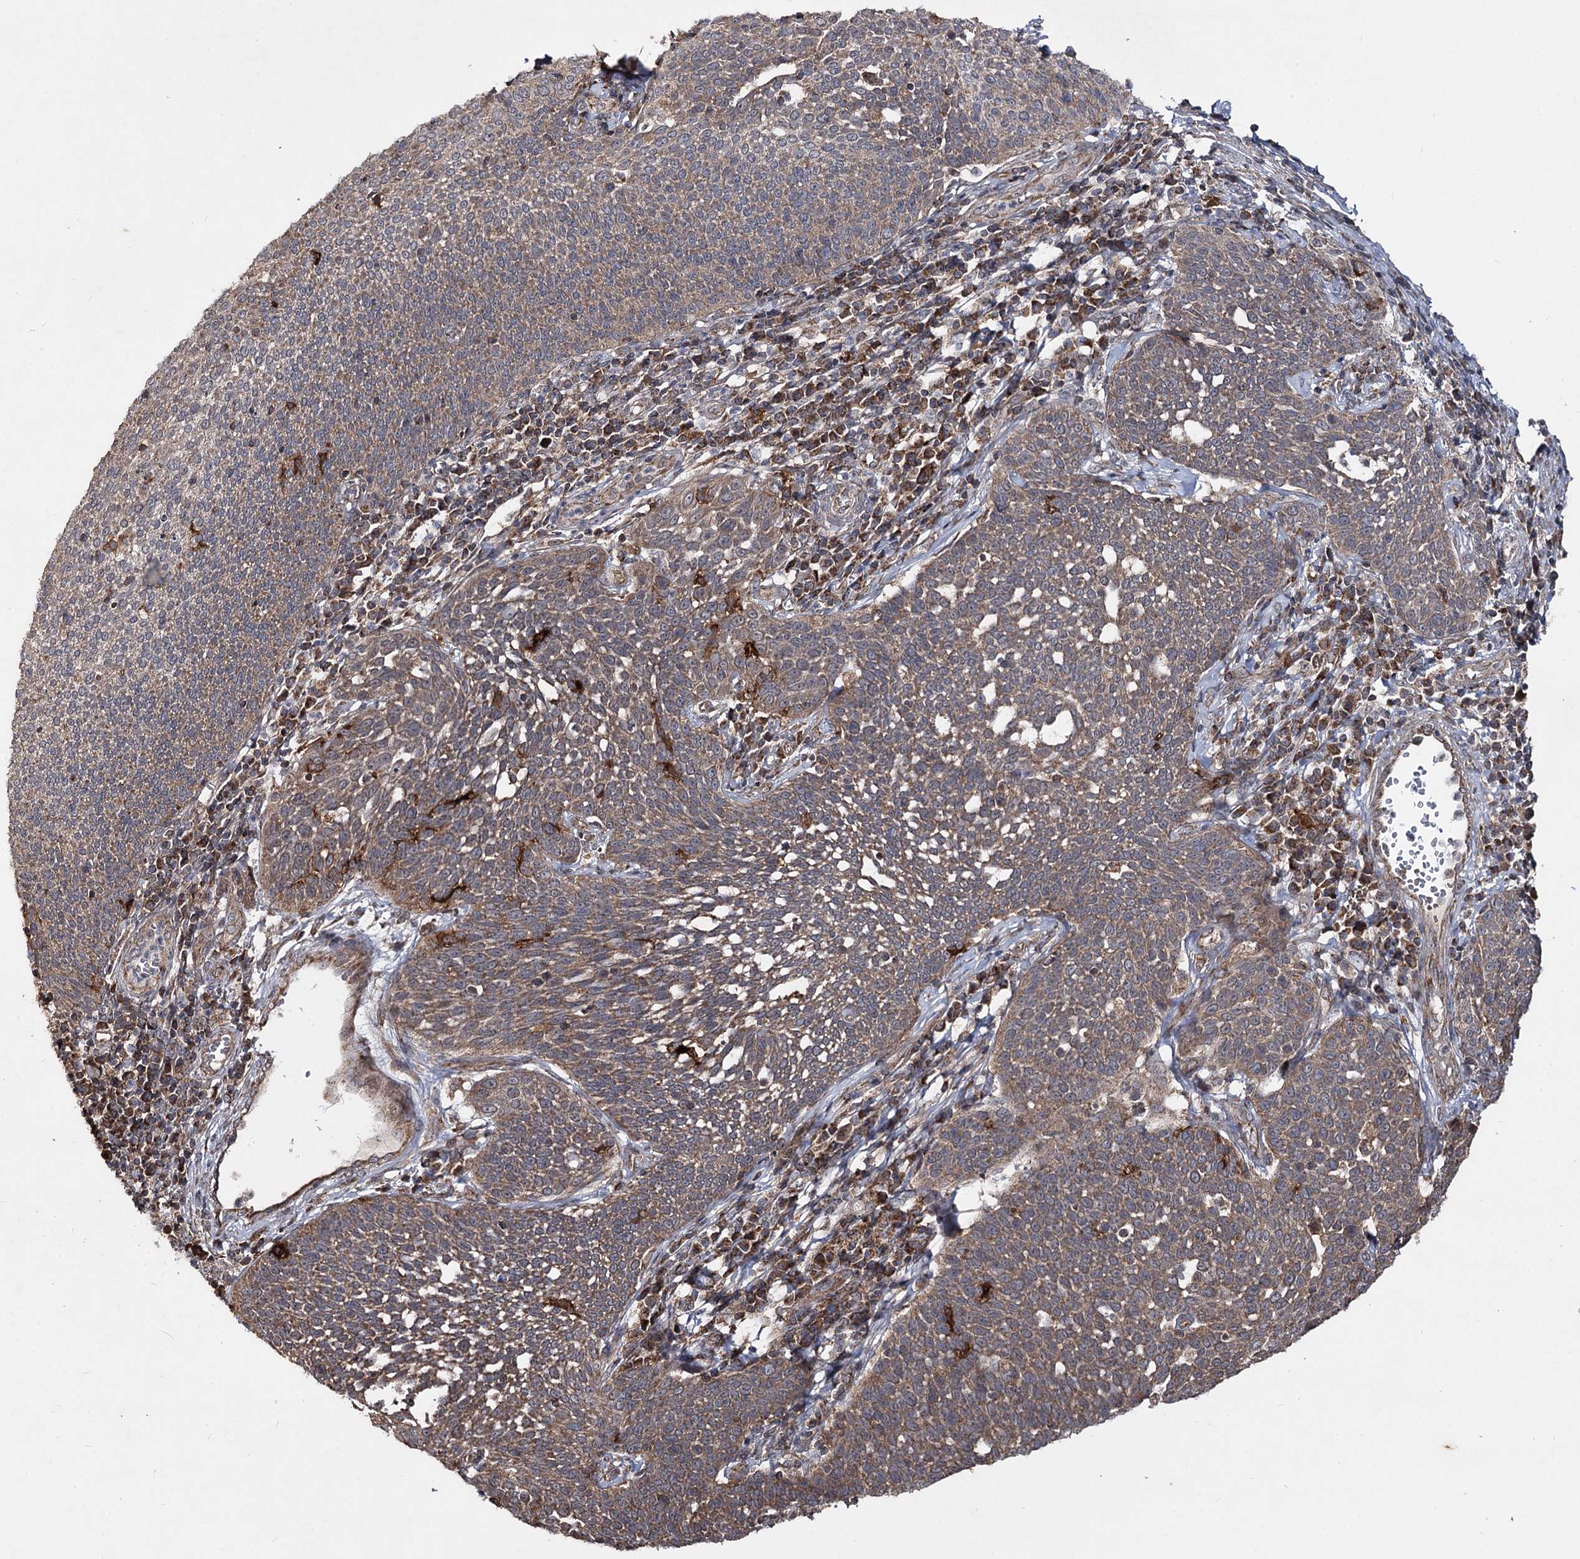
{"staining": {"intensity": "moderate", "quantity": ">75%", "location": "cytoplasmic/membranous"}, "tissue": "cervical cancer", "cell_type": "Tumor cells", "image_type": "cancer", "snomed": [{"axis": "morphology", "description": "Squamous cell carcinoma, NOS"}, {"axis": "topography", "description": "Cervix"}], "caption": "High-magnification brightfield microscopy of cervical squamous cell carcinoma stained with DAB (brown) and counterstained with hematoxylin (blue). tumor cells exhibit moderate cytoplasmic/membranous expression is identified in about>75% of cells.", "gene": "MINDY3", "patient": {"sex": "female", "age": 34}}